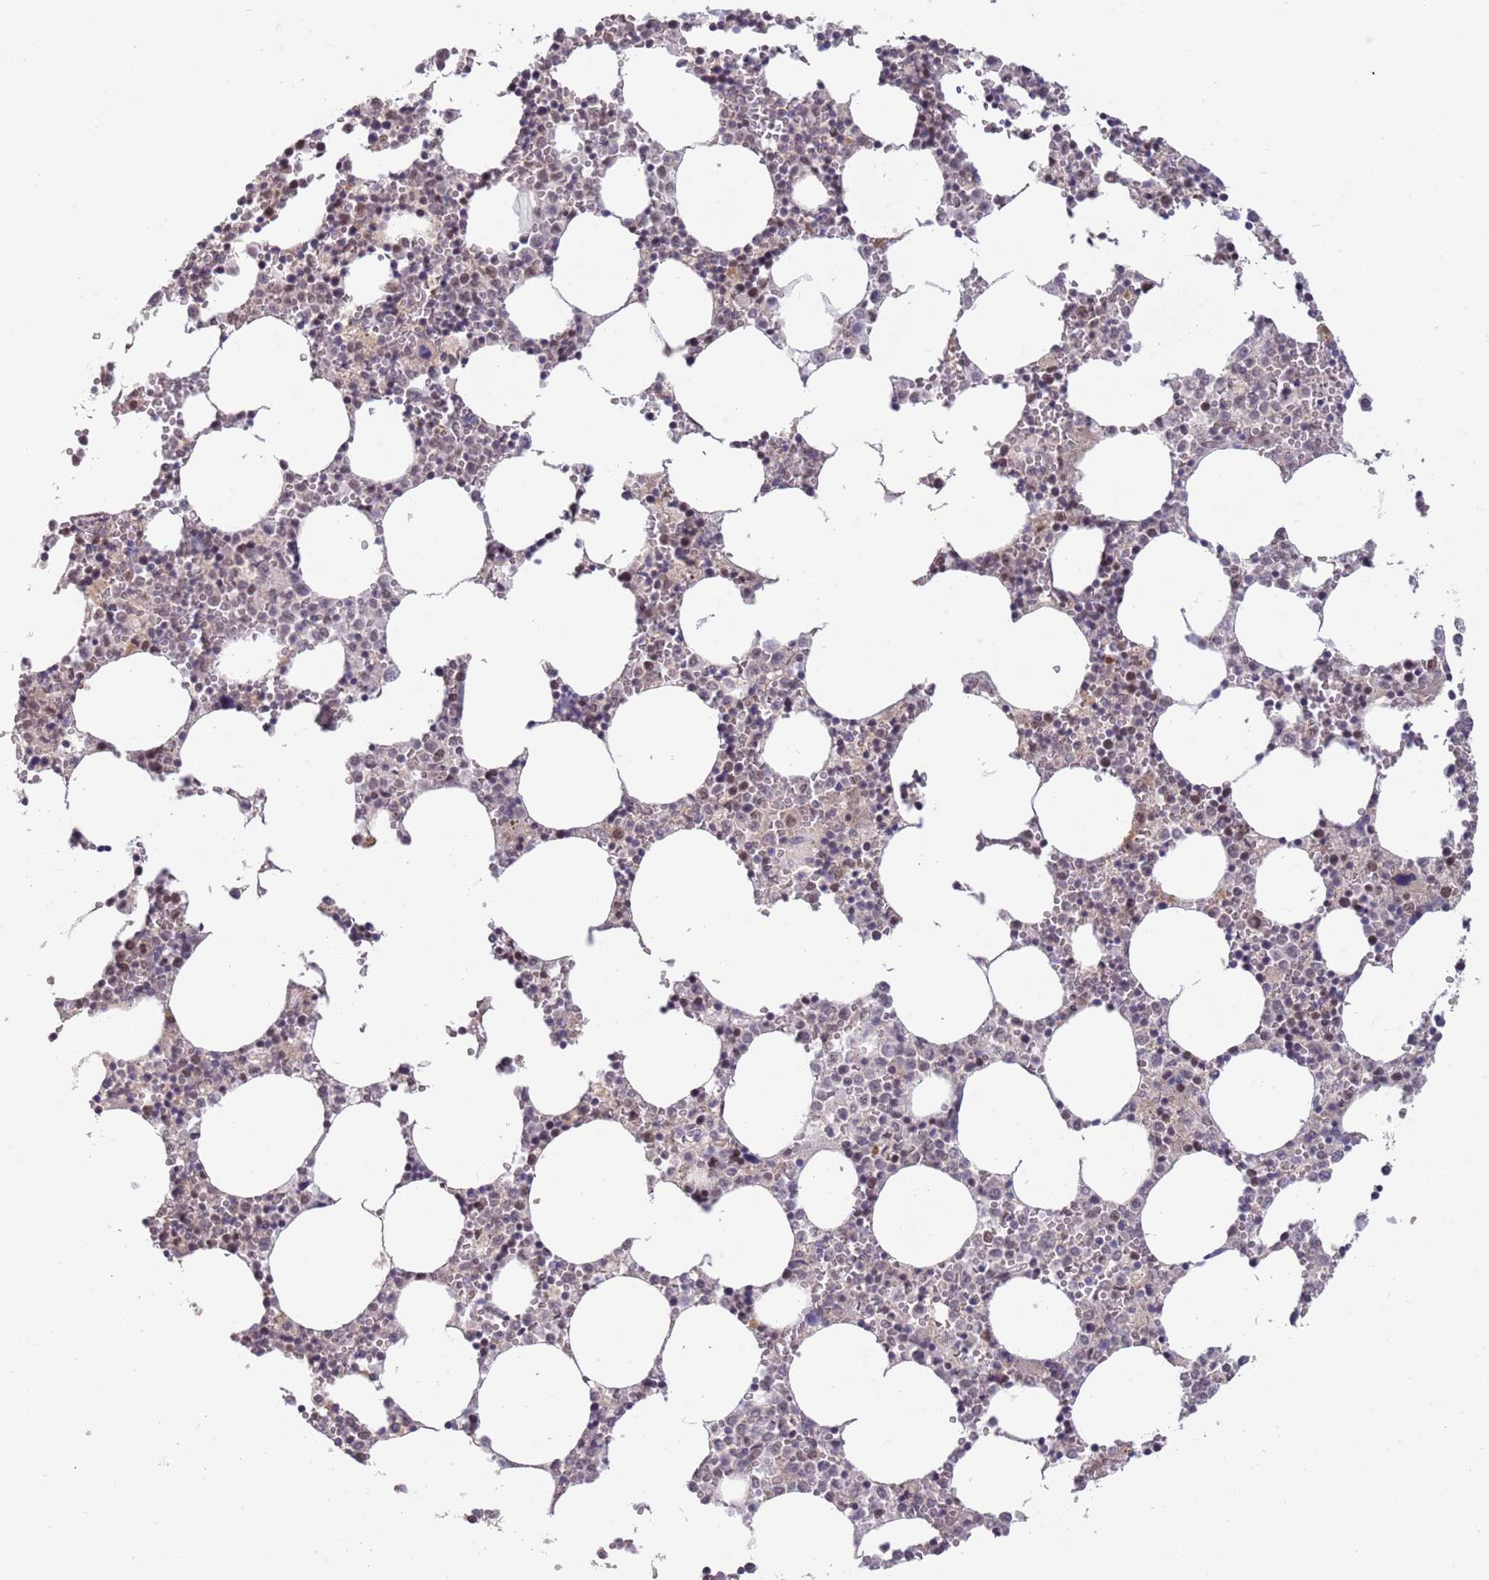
{"staining": {"intensity": "strong", "quantity": "<25%", "location": "nuclear"}, "tissue": "bone marrow", "cell_type": "Hematopoietic cells", "image_type": "normal", "snomed": [{"axis": "morphology", "description": "Normal tissue, NOS"}, {"axis": "topography", "description": "Bone marrow"}], "caption": "Brown immunohistochemical staining in normal bone marrow shows strong nuclear positivity in approximately <25% of hematopoietic cells. (DAB = brown stain, brightfield microscopy at high magnification).", "gene": "ZBTB7A", "patient": {"sex": "female", "age": 64}}